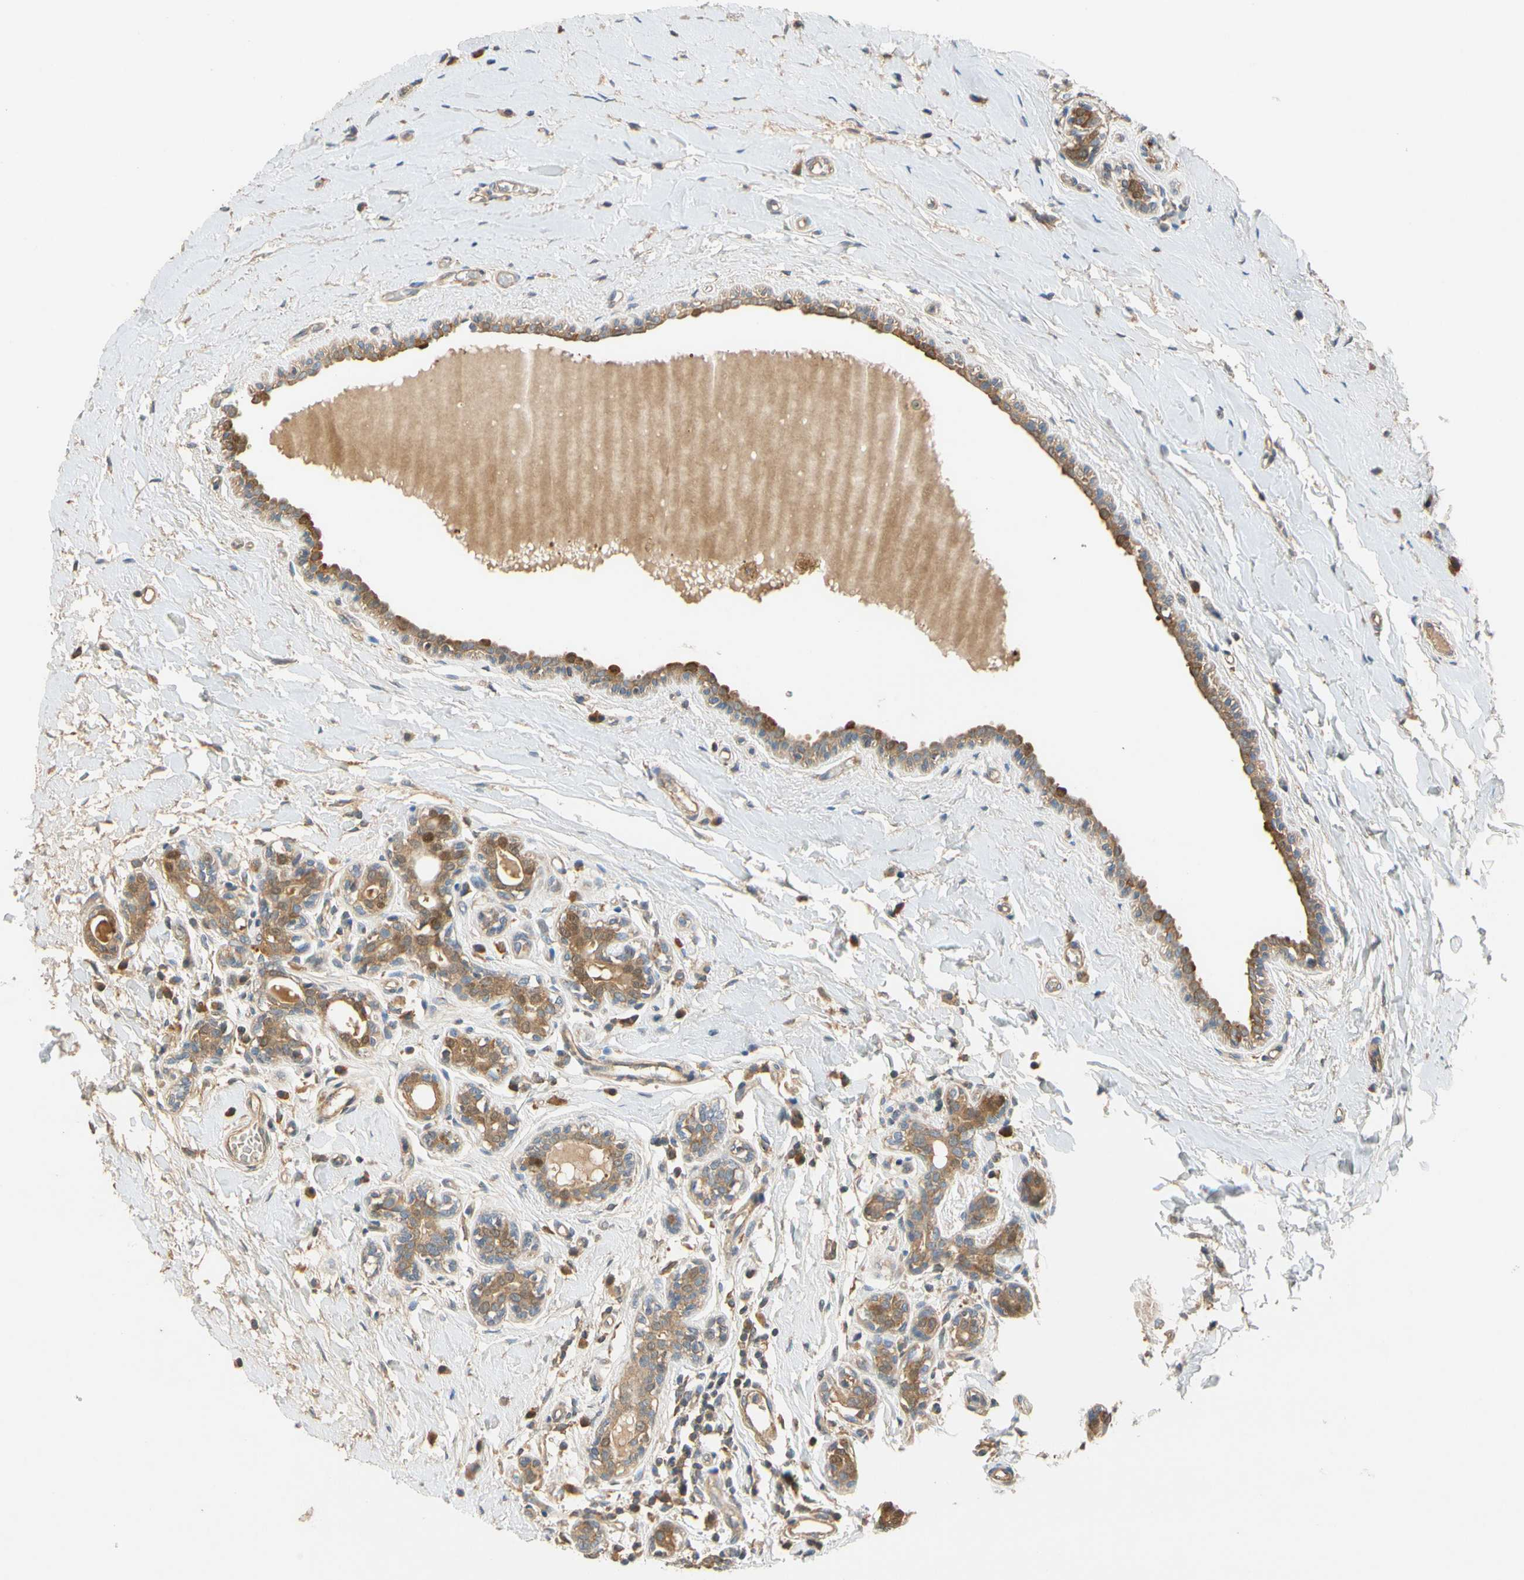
{"staining": {"intensity": "moderate", "quantity": ">75%", "location": "cytoplasmic/membranous"}, "tissue": "breast cancer", "cell_type": "Tumor cells", "image_type": "cancer", "snomed": [{"axis": "morphology", "description": "Normal tissue, NOS"}, {"axis": "morphology", "description": "Duct carcinoma"}, {"axis": "topography", "description": "Breast"}], "caption": "This photomicrograph shows breast infiltrating ductal carcinoma stained with immunohistochemistry to label a protein in brown. The cytoplasmic/membranous of tumor cells show moderate positivity for the protein. Nuclei are counter-stained blue.", "gene": "USP46", "patient": {"sex": "female", "age": 40}}